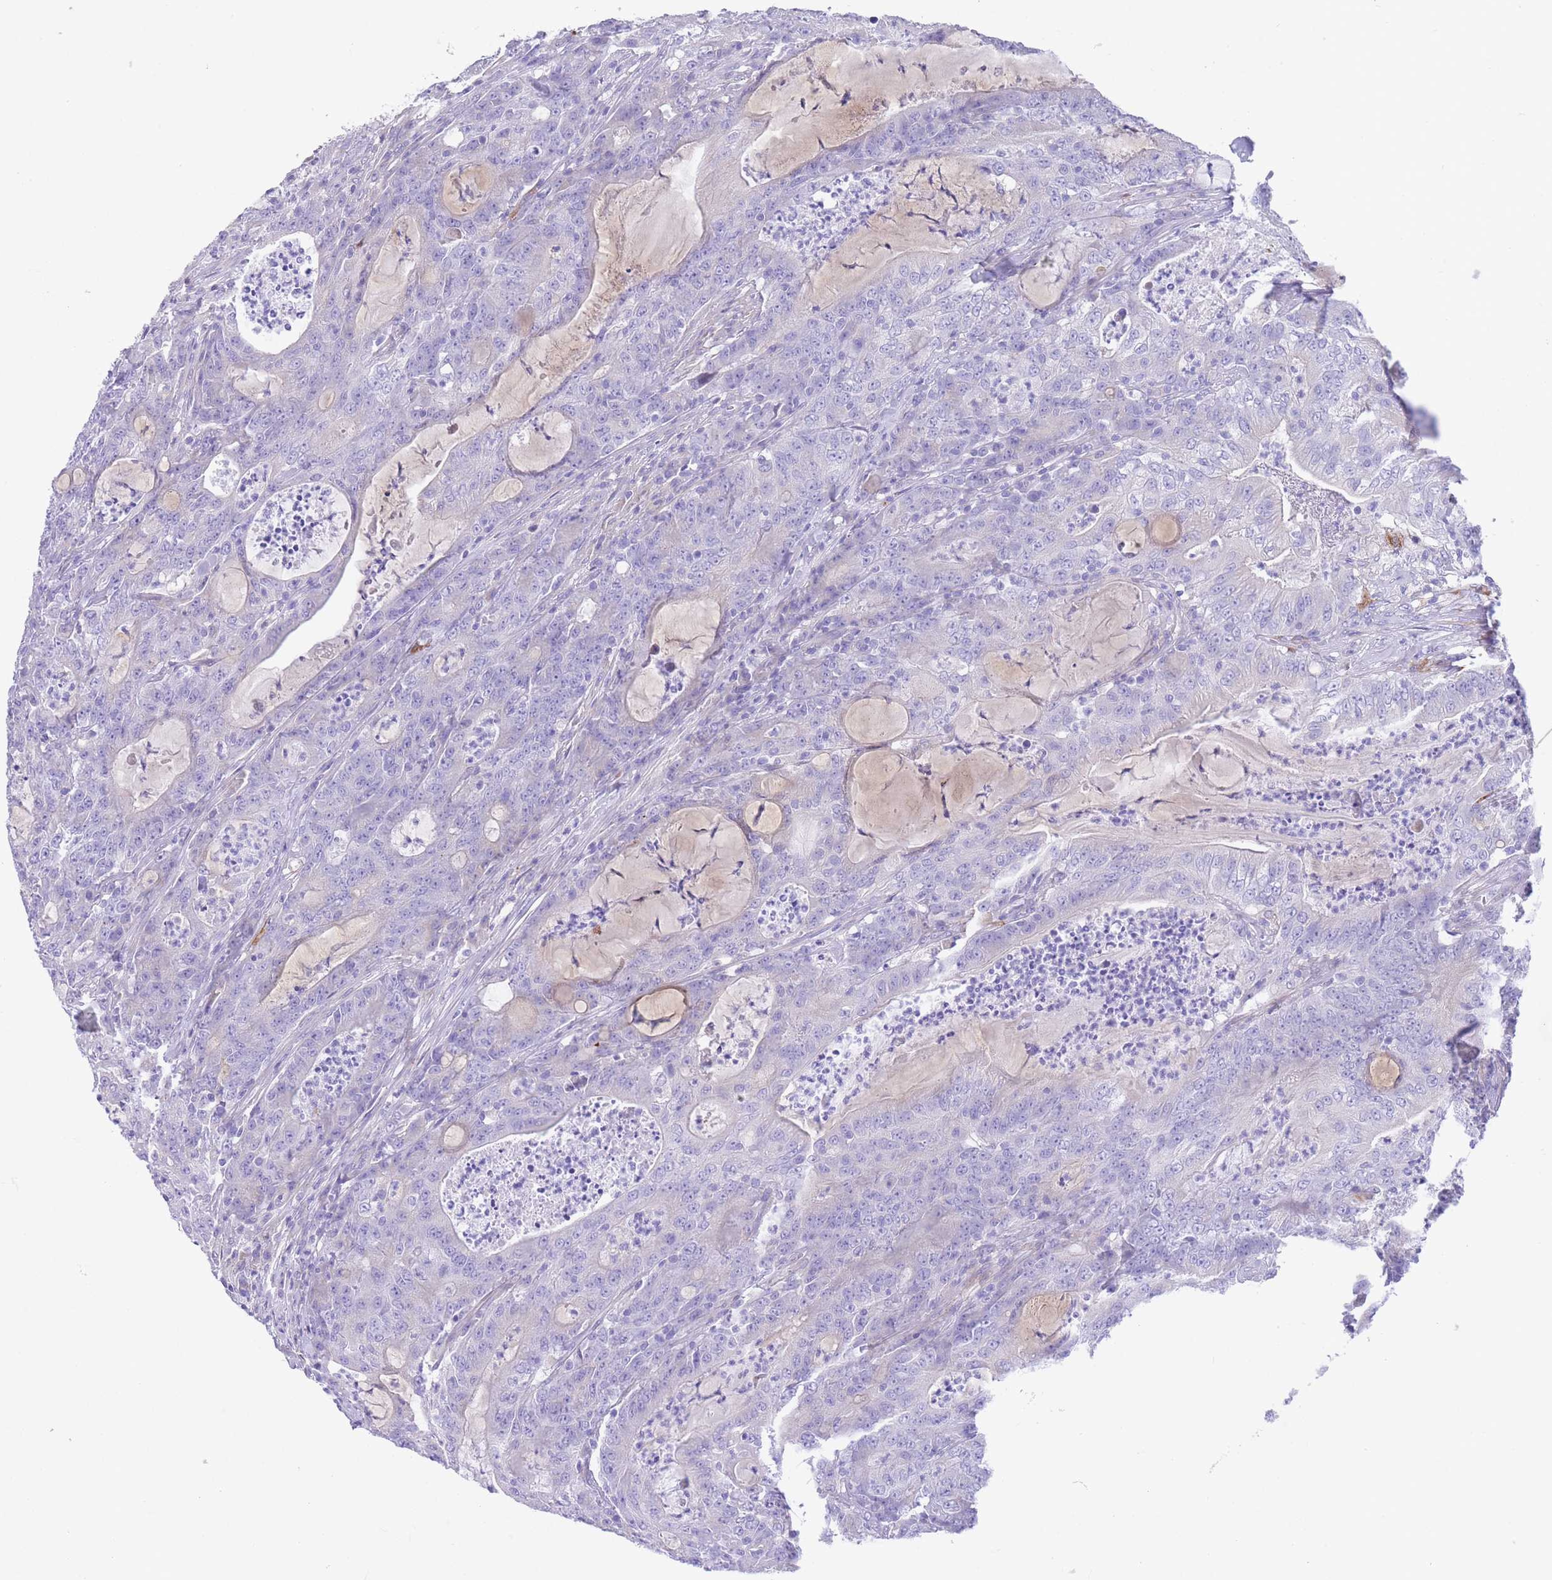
{"staining": {"intensity": "negative", "quantity": "none", "location": "none"}, "tissue": "colorectal cancer", "cell_type": "Tumor cells", "image_type": "cancer", "snomed": [{"axis": "morphology", "description": "Adenocarcinoma, NOS"}, {"axis": "topography", "description": "Colon"}], "caption": "Immunohistochemistry of human colorectal adenocarcinoma displays no staining in tumor cells.", "gene": "QTRT1", "patient": {"sex": "male", "age": 83}}